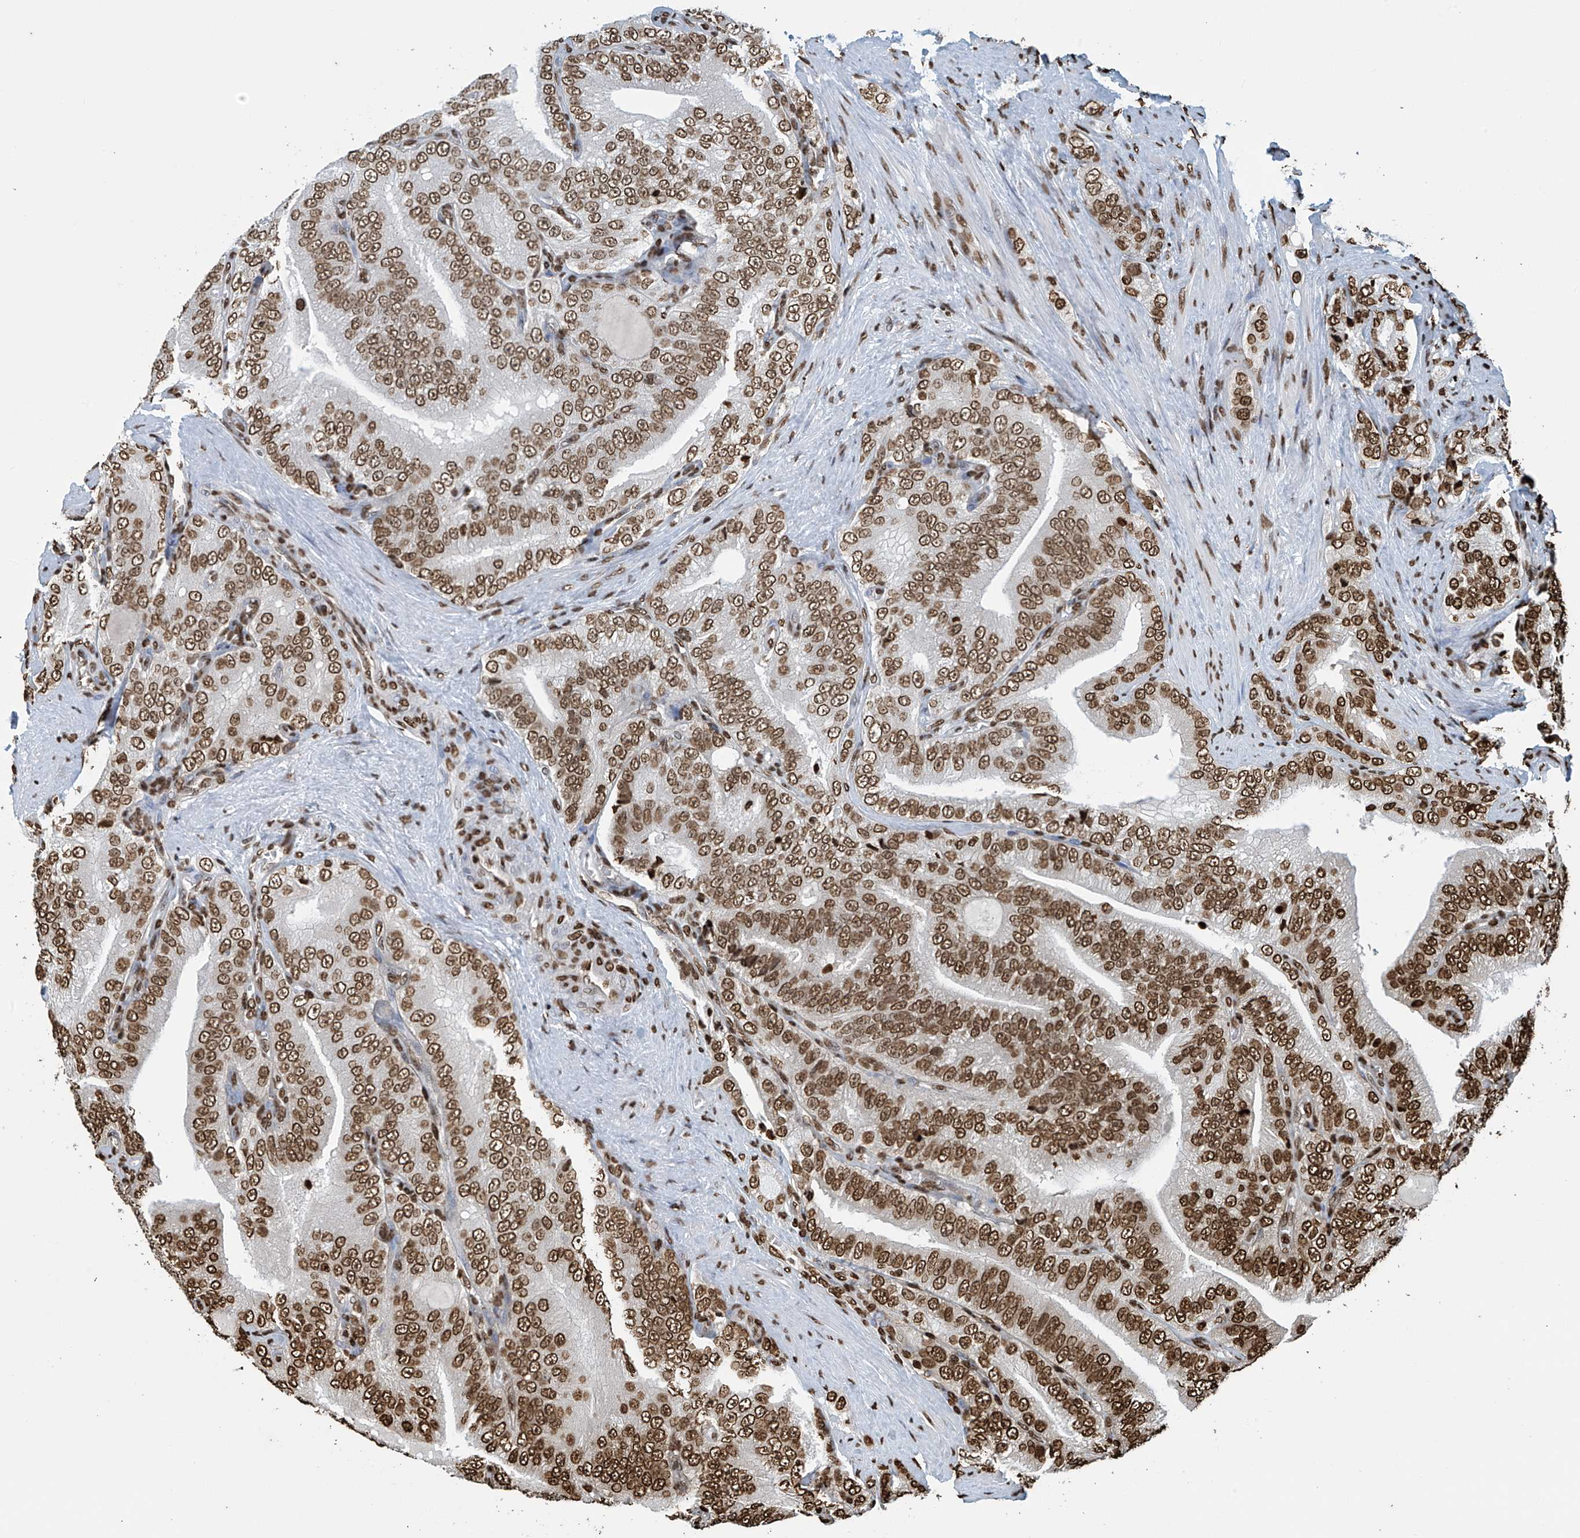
{"staining": {"intensity": "moderate", "quantity": ">75%", "location": "nuclear"}, "tissue": "prostate cancer", "cell_type": "Tumor cells", "image_type": "cancer", "snomed": [{"axis": "morphology", "description": "Adenocarcinoma, High grade"}, {"axis": "topography", "description": "Prostate"}], "caption": "Immunohistochemical staining of human prostate high-grade adenocarcinoma shows moderate nuclear protein staining in approximately >75% of tumor cells.", "gene": "DPPA2", "patient": {"sex": "male", "age": 58}}